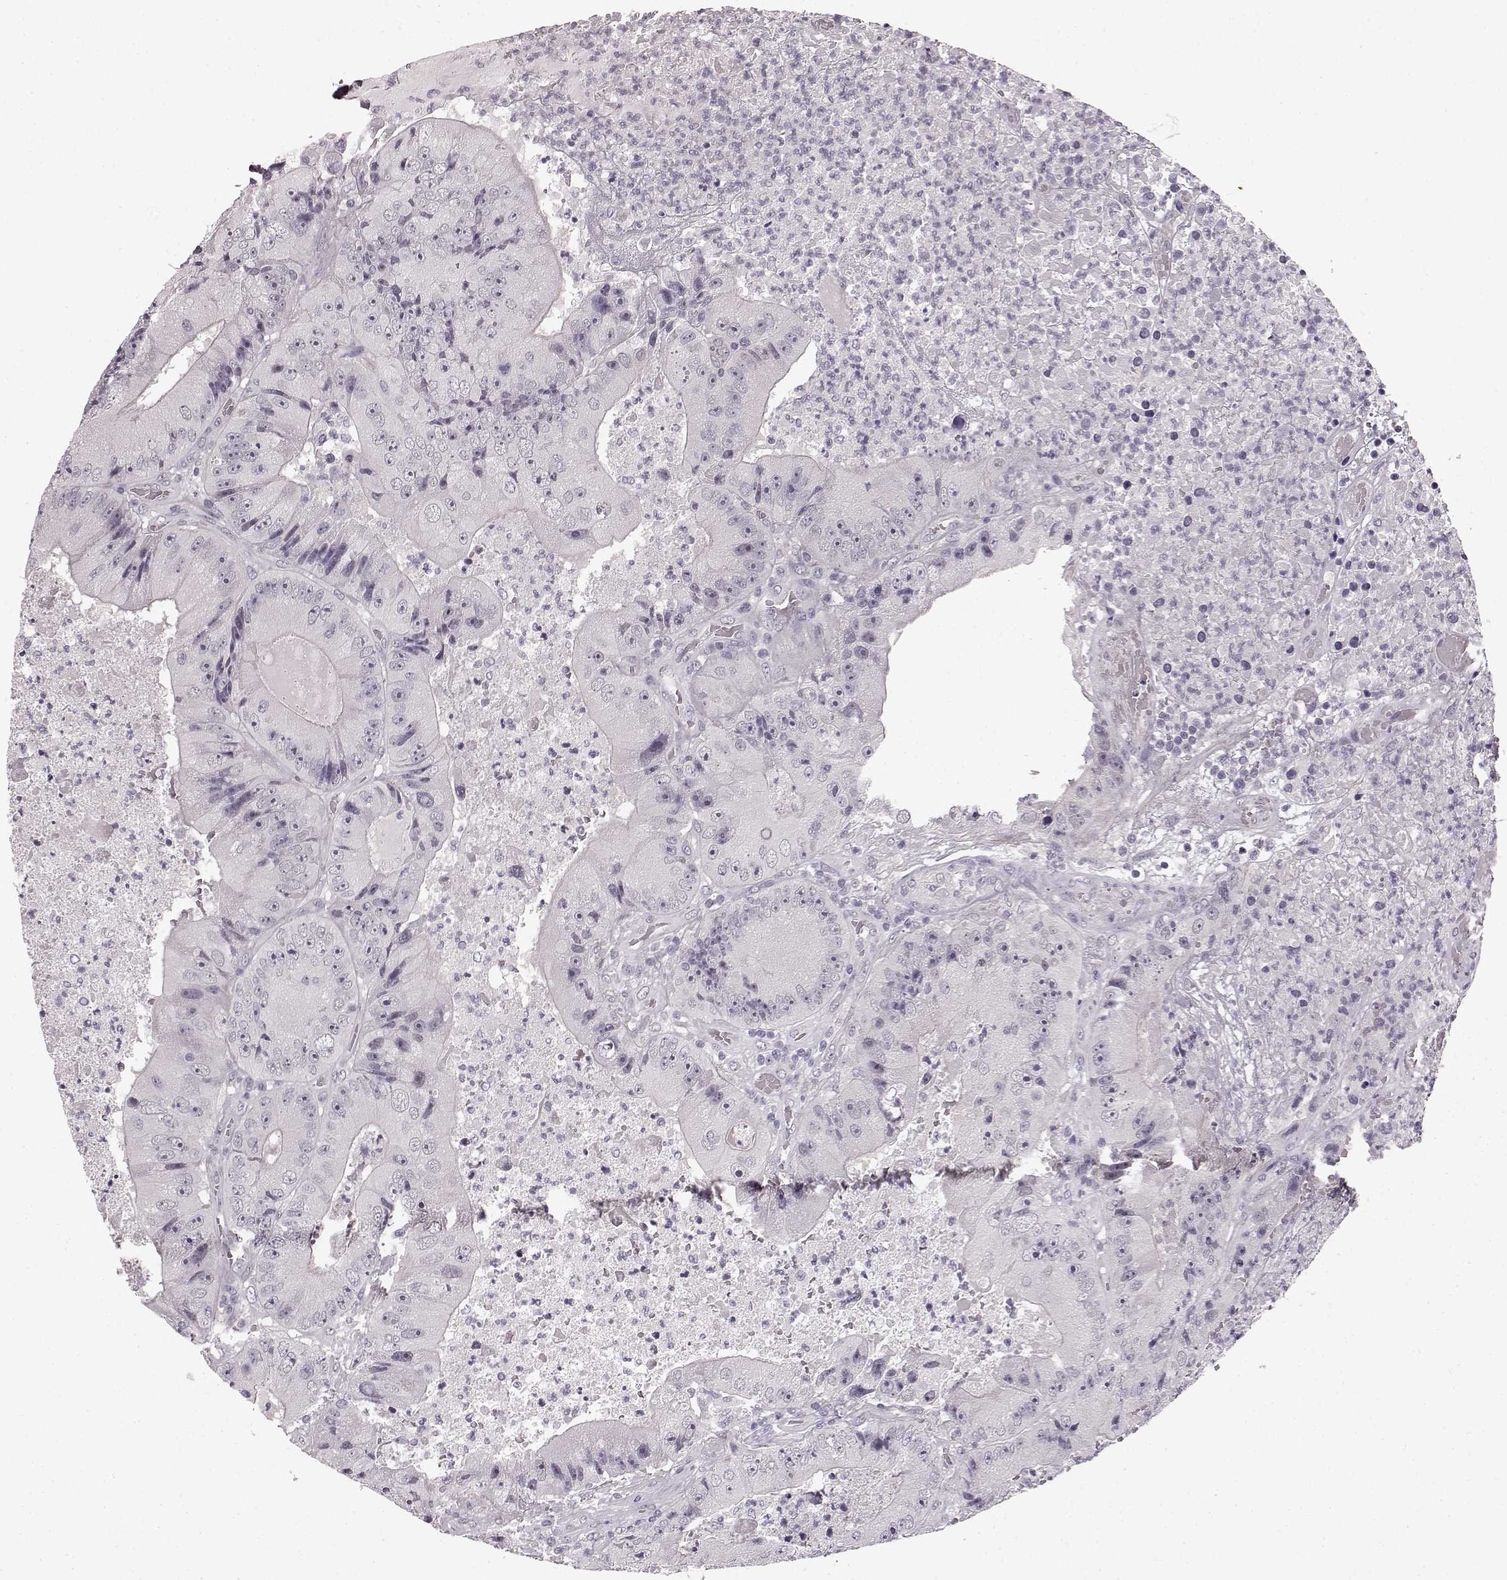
{"staining": {"intensity": "negative", "quantity": "none", "location": "none"}, "tissue": "colorectal cancer", "cell_type": "Tumor cells", "image_type": "cancer", "snomed": [{"axis": "morphology", "description": "Adenocarcinoma, NOS"}, {"axis": "topography", "description": "Colon"}], "caption": "The IHC micrograph has no significant expression in tumor cells of colorectal cancer tissue.", "gene": "SLCO3A1", "patient": {"sex": "female", "age": 86}}